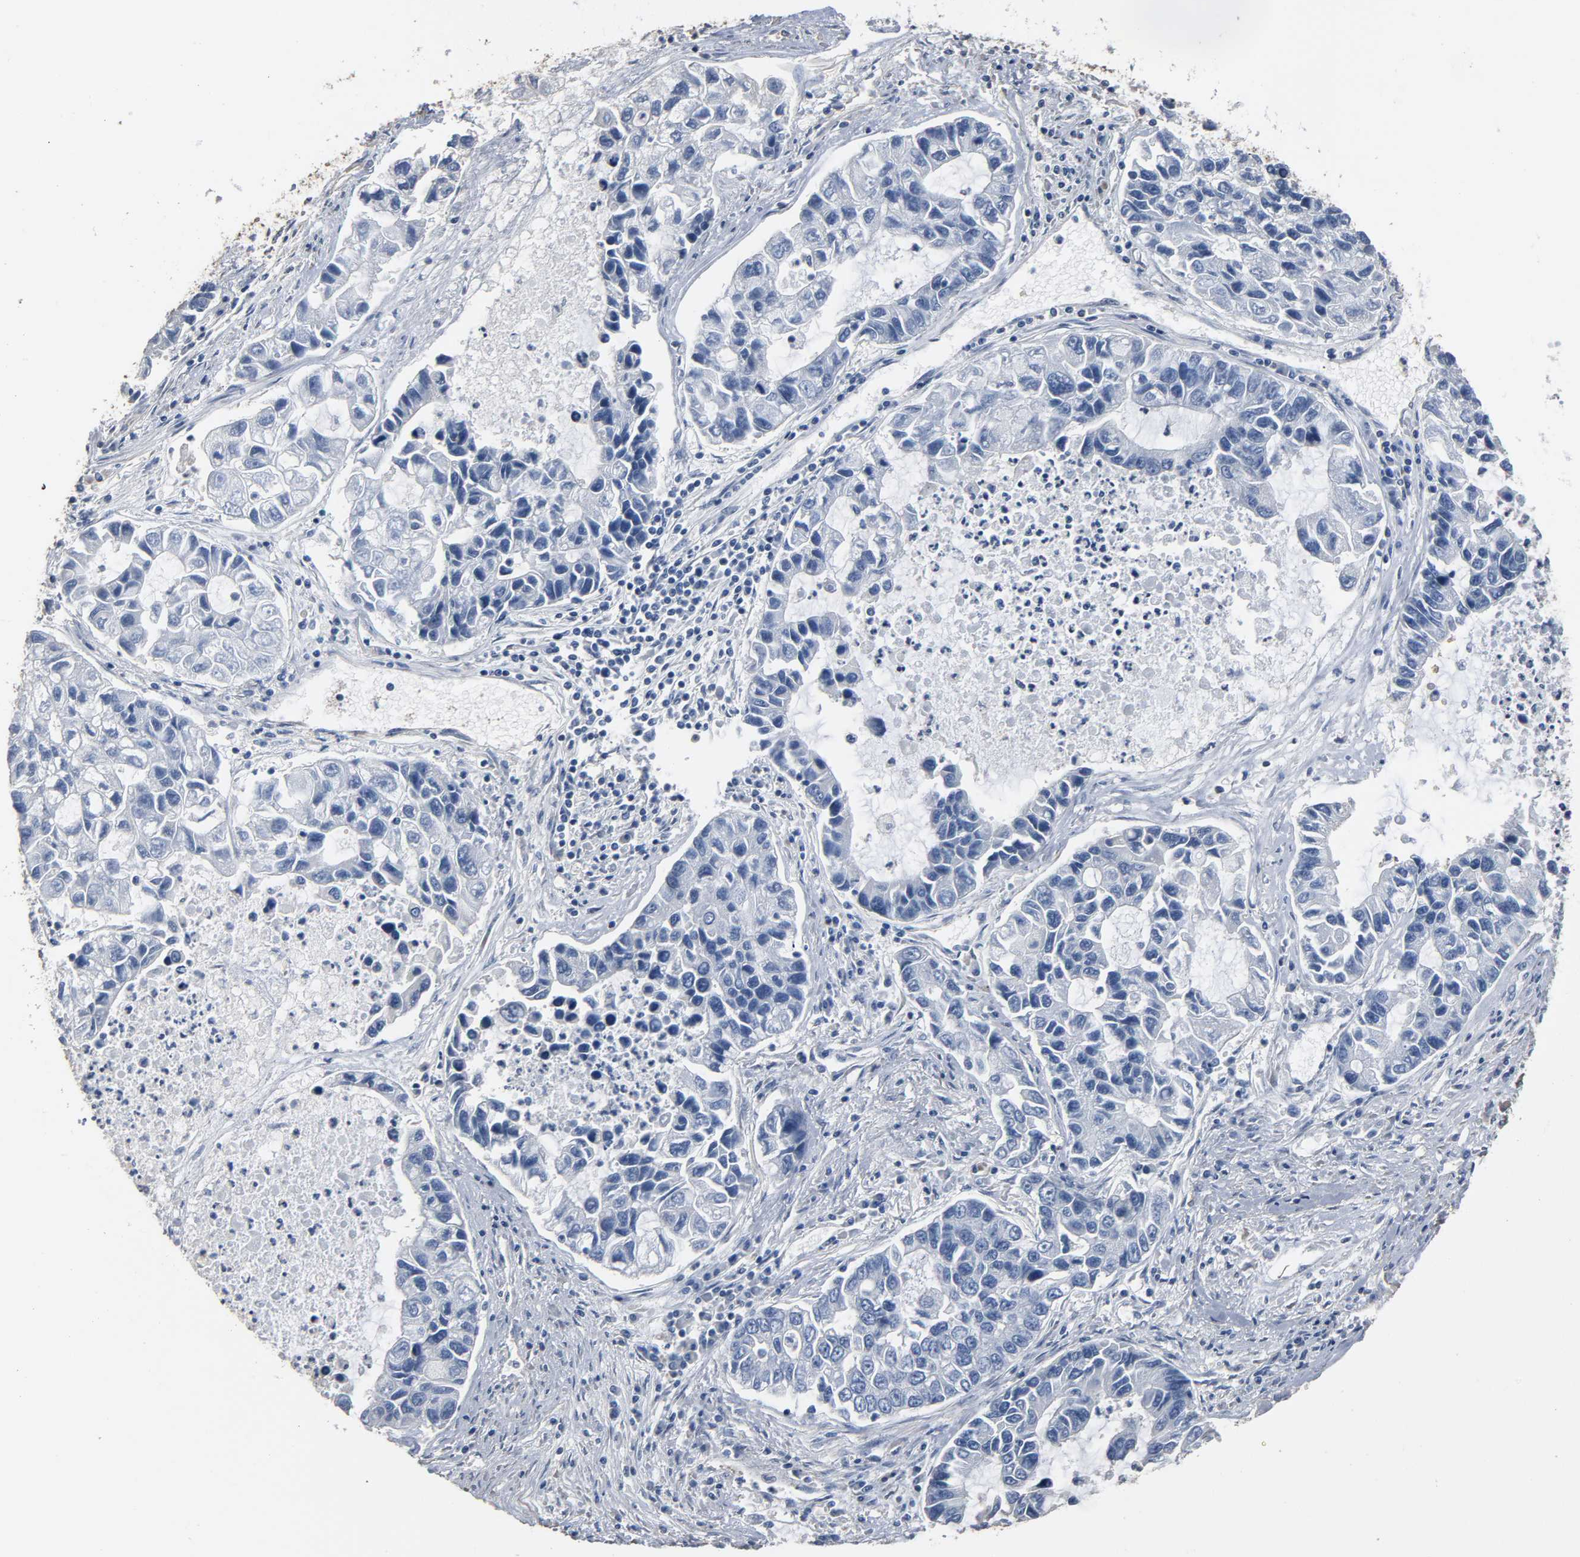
{"staining": {"intensity": "negative", "quantity": "none", "location": "none"}, "tissue": "lung cancer", "cell_type": "Tumor cells", "image_type": "cancer", "snomed": [{"axis": "morphology", "description": "Adenocarcinoma, NOS"}, {"axis": "topography", "description": "Lung"}], "caption": "Immunohistochemistry image of neoplastic tissue: adenocarcinoma (lung) stained with DAB shows no significant protein staining in tumor cells.", "gene": "SOX6", "patient": {"sex": "female", "age": 51}}